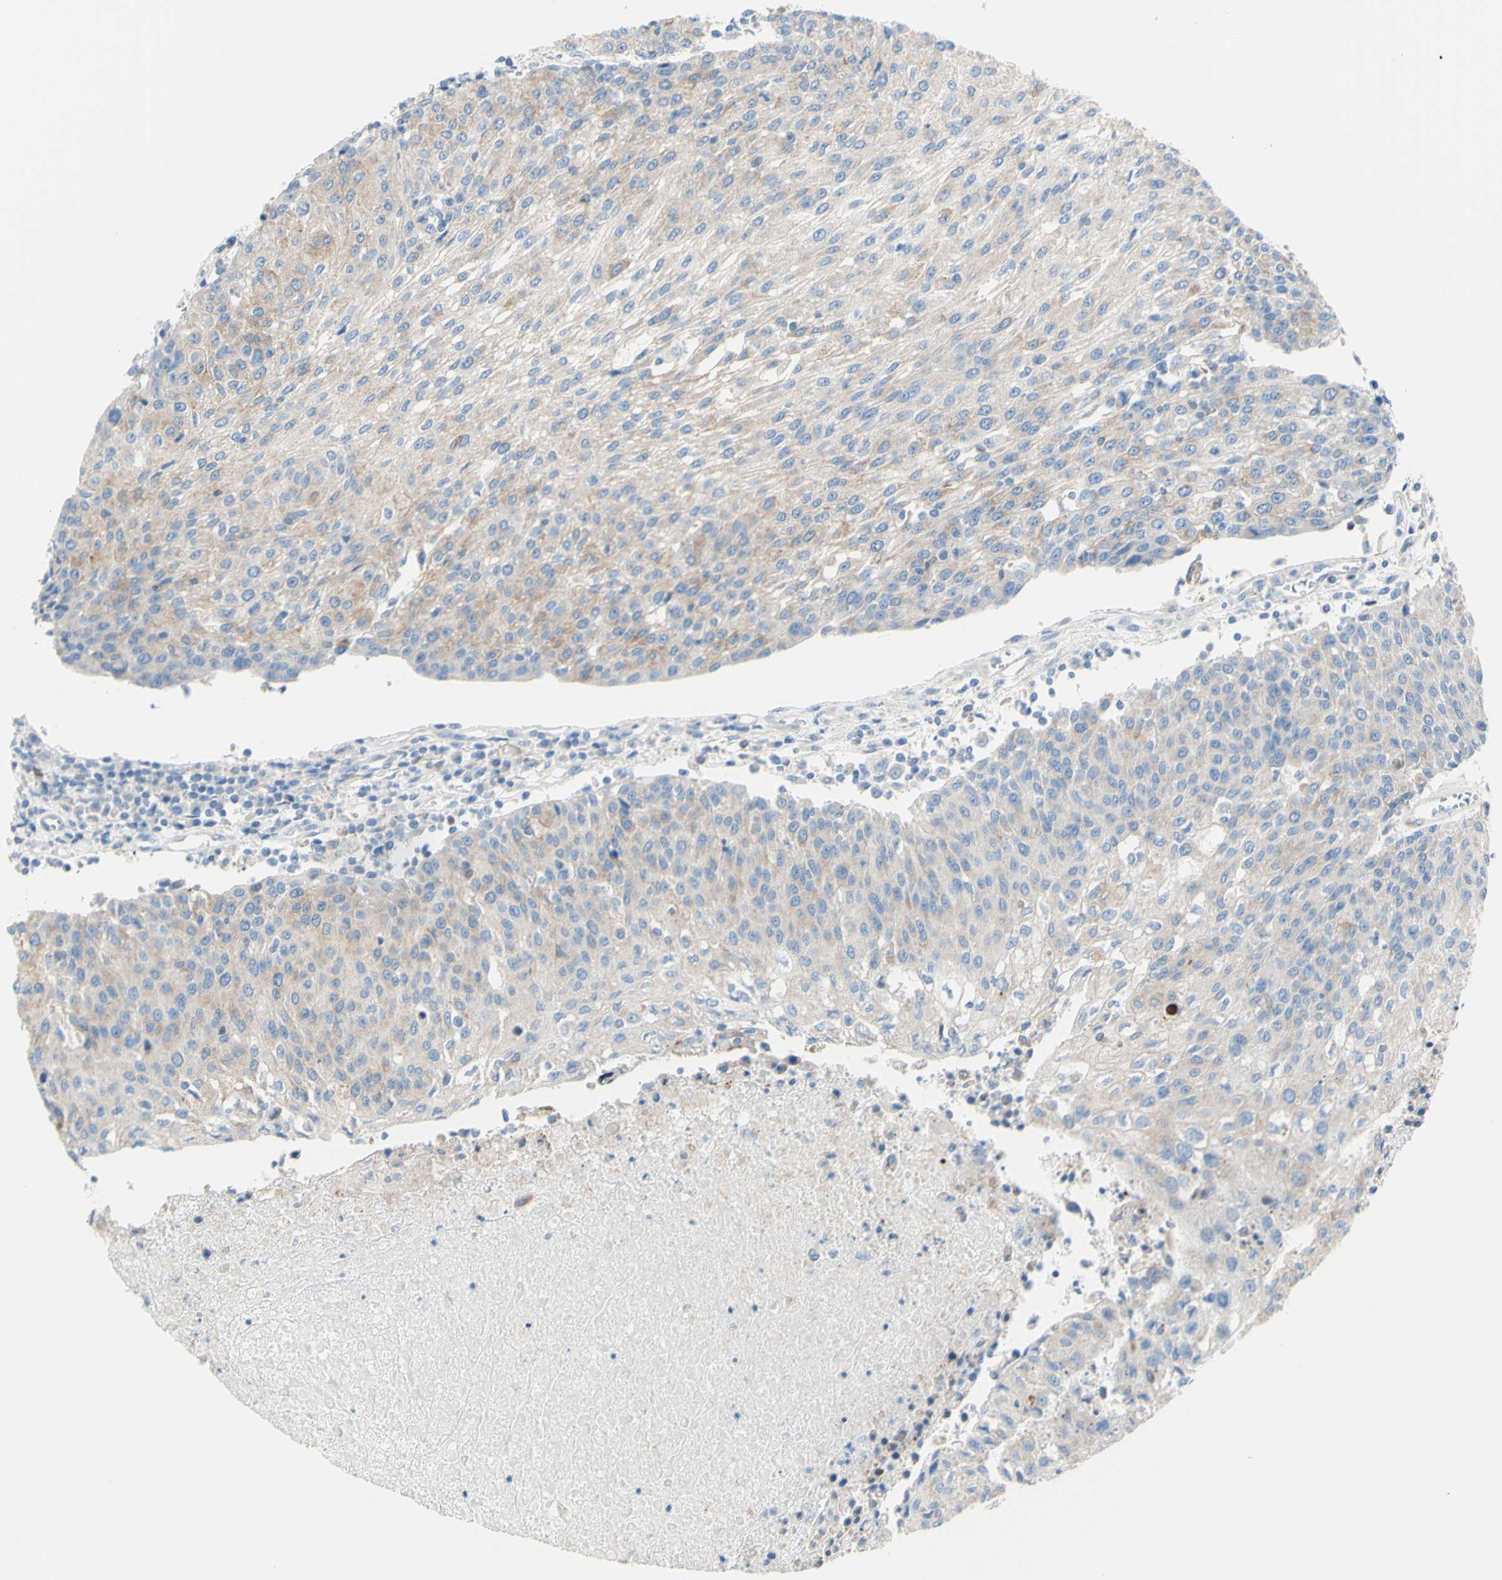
{"staining": {"intensity": "weak", "quantity": "25%-75%", "location": "cytoplasmic/membranous"}, "tissue": "urothelial cancer", "cell_type": "Tumor cells", "image_type": "cancer", "snomed": [{"axis": "morphology", "description": "Urothelial carcinoma, High grade"}, {"axis": "topography", "description": "Urinary bladder"}], "caption": "A photomicrograph of urothelial cancer stained for a protein exhibits weak cytoplasmic/membranous brown staining in tumor cells. (IHC, brightfield microscopy, high magnification).", "gene": "RETREG2", "patient": {"sex": "female", "age": 85}}